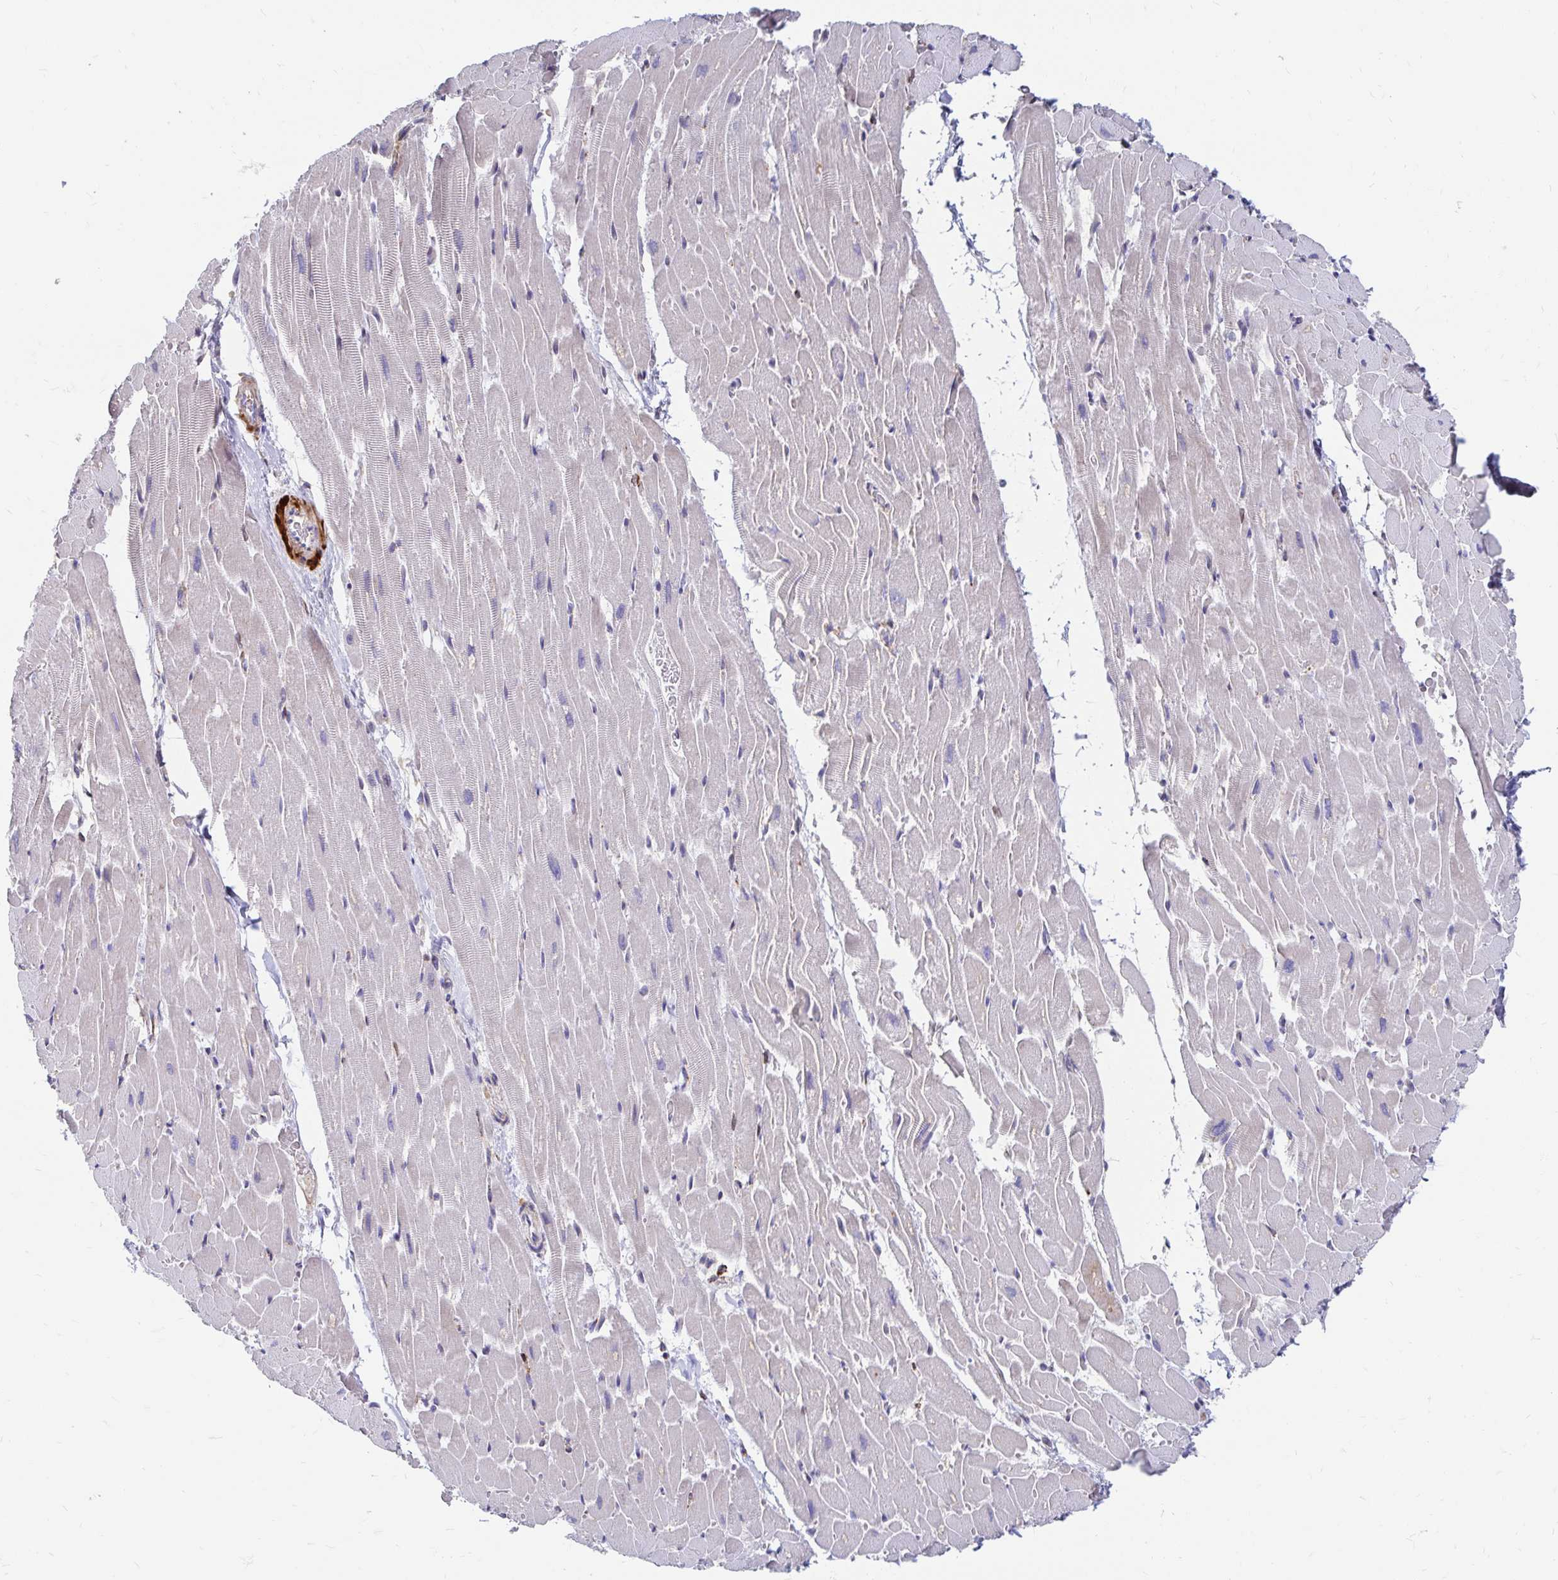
{"staining": {"intensity": "negative", "quantity": "none", "location": "none"}, "tissue": "heart muscle", "cell_type": "Cardiomyocytes", "image_type": "normal", "snomed": [{"axis": "morphology", "description": "Normal tissue, NOS"}, {"axis": "topography", "description": "Heart"}], "caption": "Unremarkable heart muscle was stained to show a protein in brown. There is no significant positivity in cardiomyocytes. (DAB (3,3'-diaminobenzidine) immunohistochemistry (IHC) visualized using brightfield microscopy, high magnification).", "gene": "CDKL1", "patient": {"sex": "male", "age": 37}}